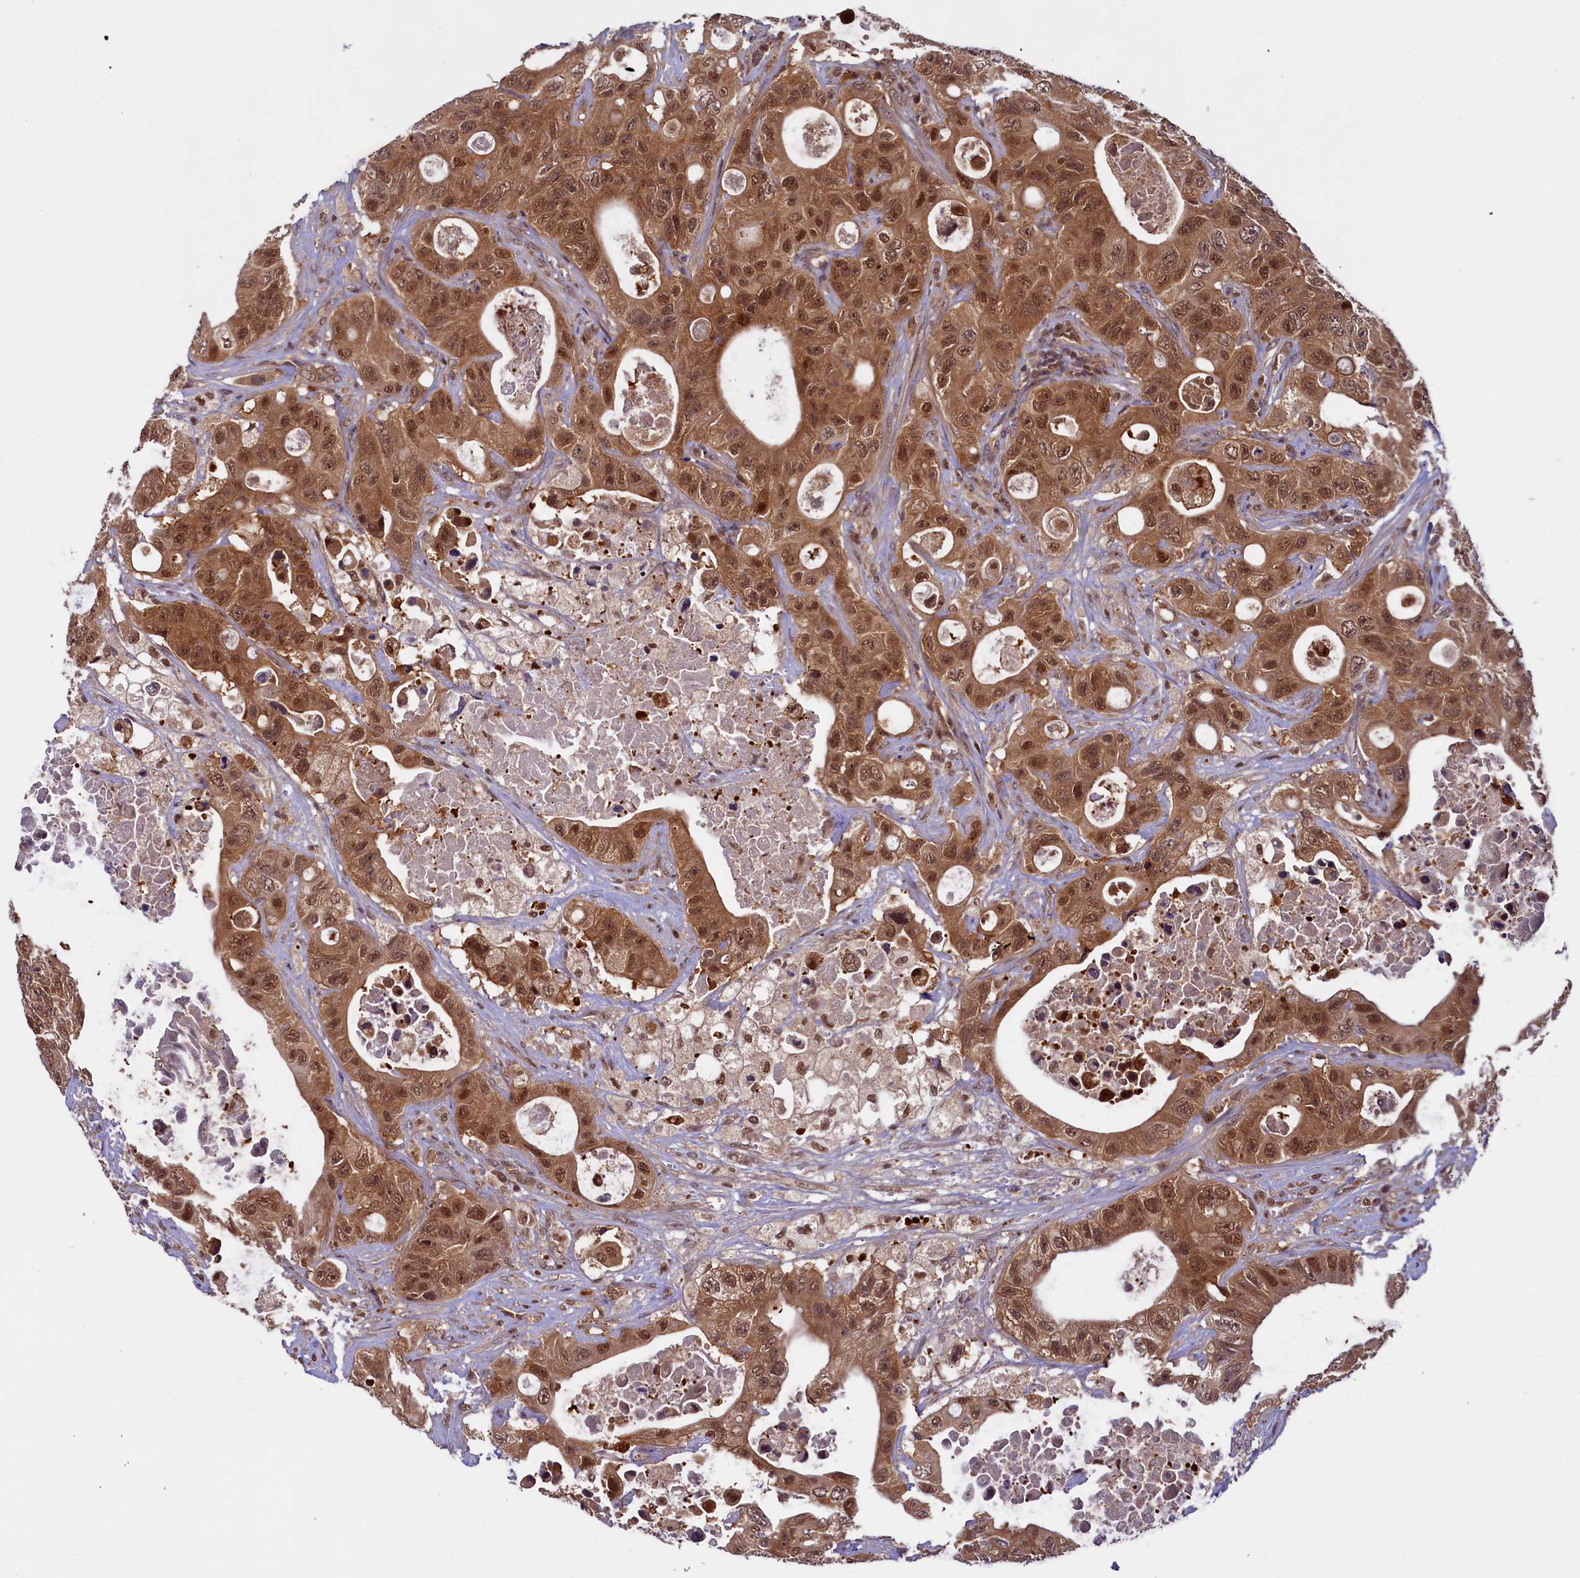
{"staining": {"intensity": "moderate", "quantity": ">75%", "location": "cytoplasmic/membranous,nuclear"}, "tissue": "colorectal cancer", "cell_type": "Tumor cells", "image_type": "cancer", "snomed": [{"axis": "morphology", "description": "Adenocarcinoma, NOS"}, {"axis": "topography", "description": "Colon"}], "caption": "Colorectal cancer stained for a protein (brown) demonstrates moderate cytoplasmic/membranous and nuclear positive positivity in about >75% of tumor cells.", "gene": "SLC7A6OS", "patient": {"sex": "female", "age": 46}}